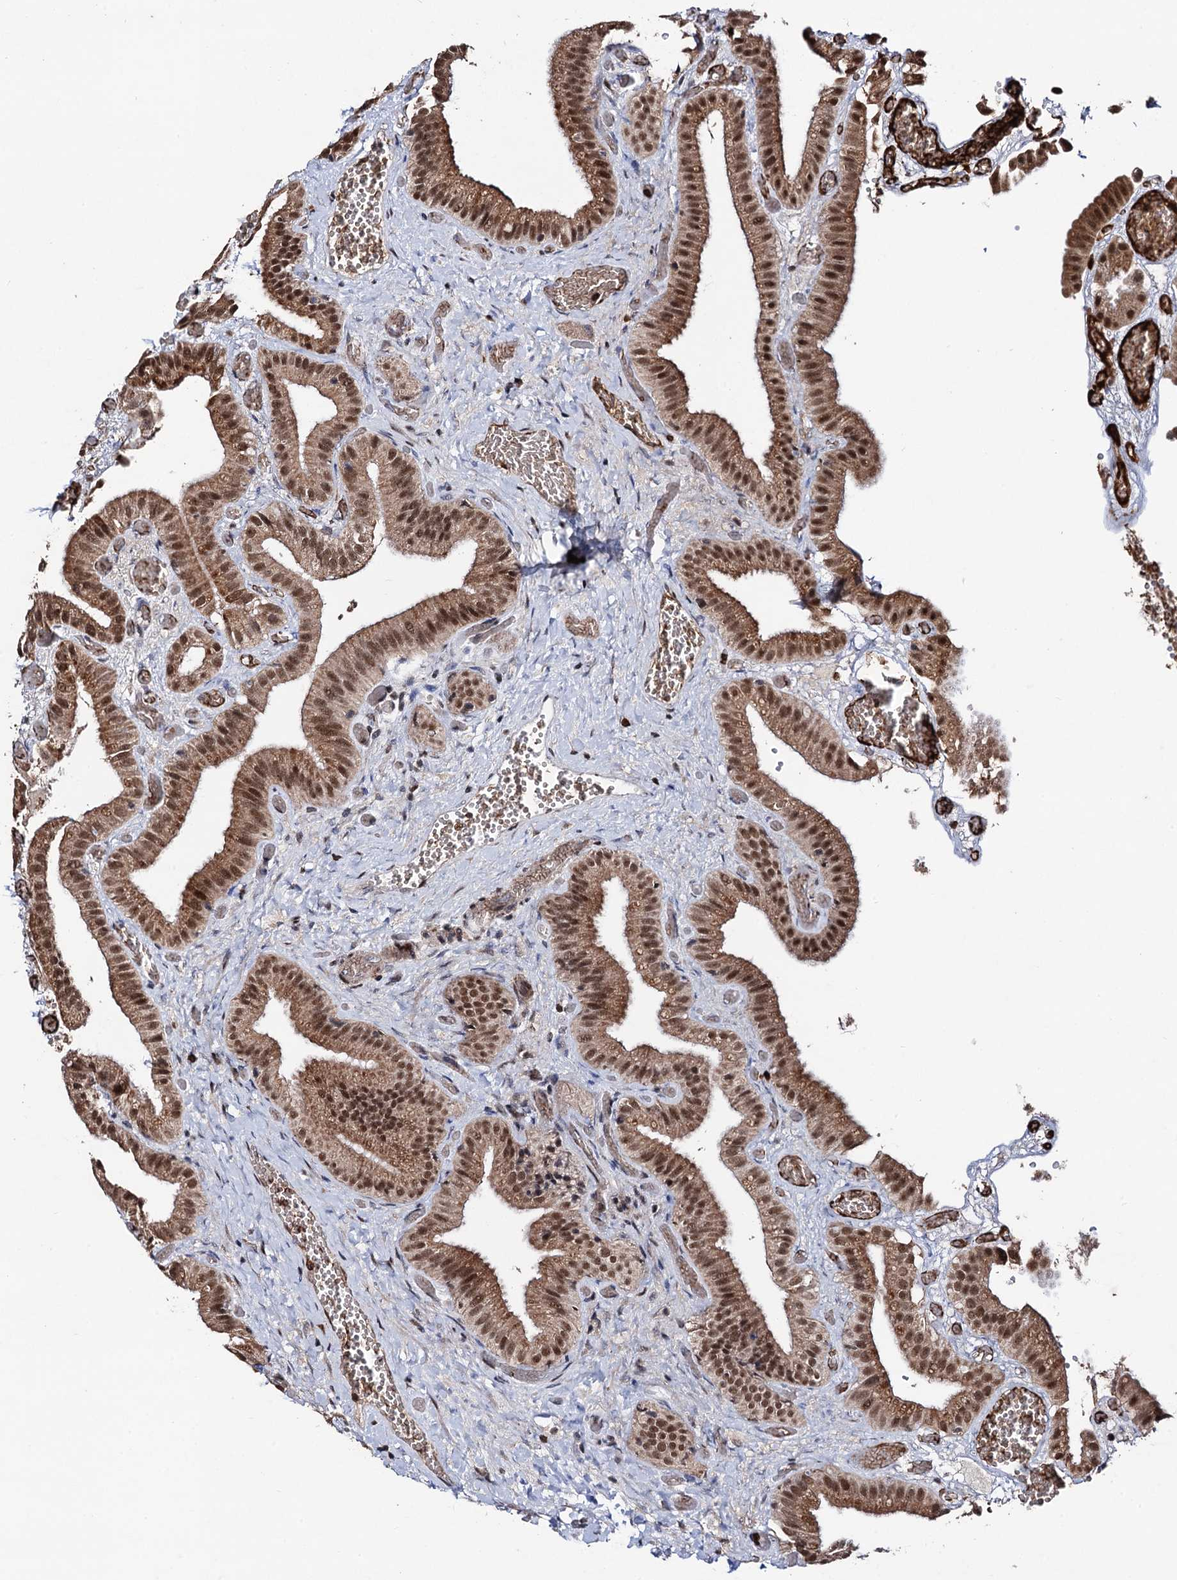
{"staining": {"intensity": "moderate", "quantity": ">75%", "location": "cytoplasmic/membranous,nuclear"}, "tissue": "gallbladder", "cell_type": "Glandular cells", "image_type": "normal", "snomed": [{"axis": "morphology", "description": "Normal tissue, NOS"}, {"axis": "topography", "description": "Gallbladder"}], "caption": "An image showing moderate cytoplasmic/membranous,nuclear expression in approximately >75% of glandular cells in normal gallbladder, as visualized by brown immunohistochemical staining.", "gene": "SFSWAP", "patient": {"sex": "female", "age": 64}}